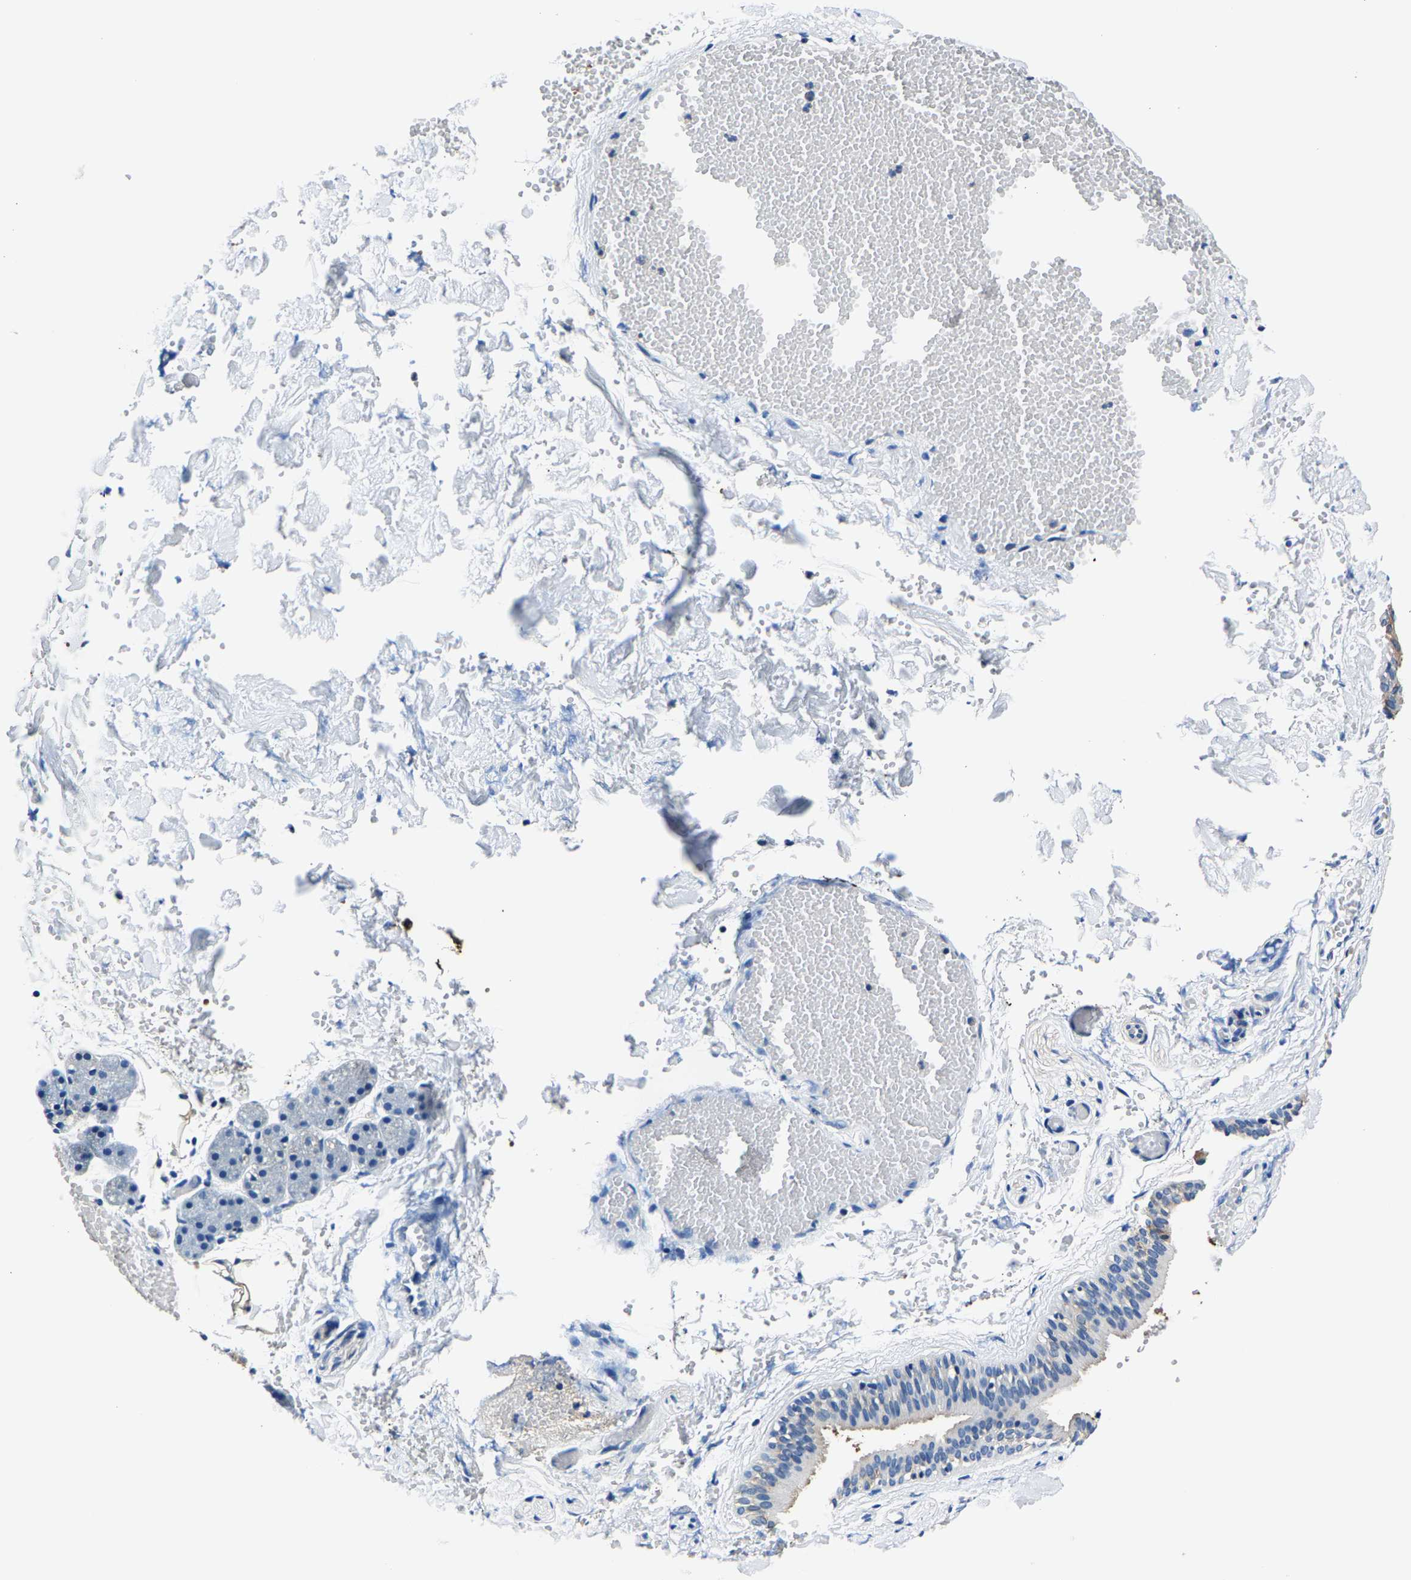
{"staining": {"intensity": "negative", "quantity": "none", "location": "none"}, "tissue": "salivary gland", "cell_type": "Glandular cells", "image_type": "normal", "snomed": [{"axis": "morphology", "description": "Normal tissue, NOS"}, {"axis": "topography", "description": "Salivary gland"}], "caption": "A high-resolution photomicrograph shows IHC staining of benign salivary gland, which displays no significant positivity in glandular cells.", "gene": "ALDOB", "patient": {"sex": "female", "age": 33}}